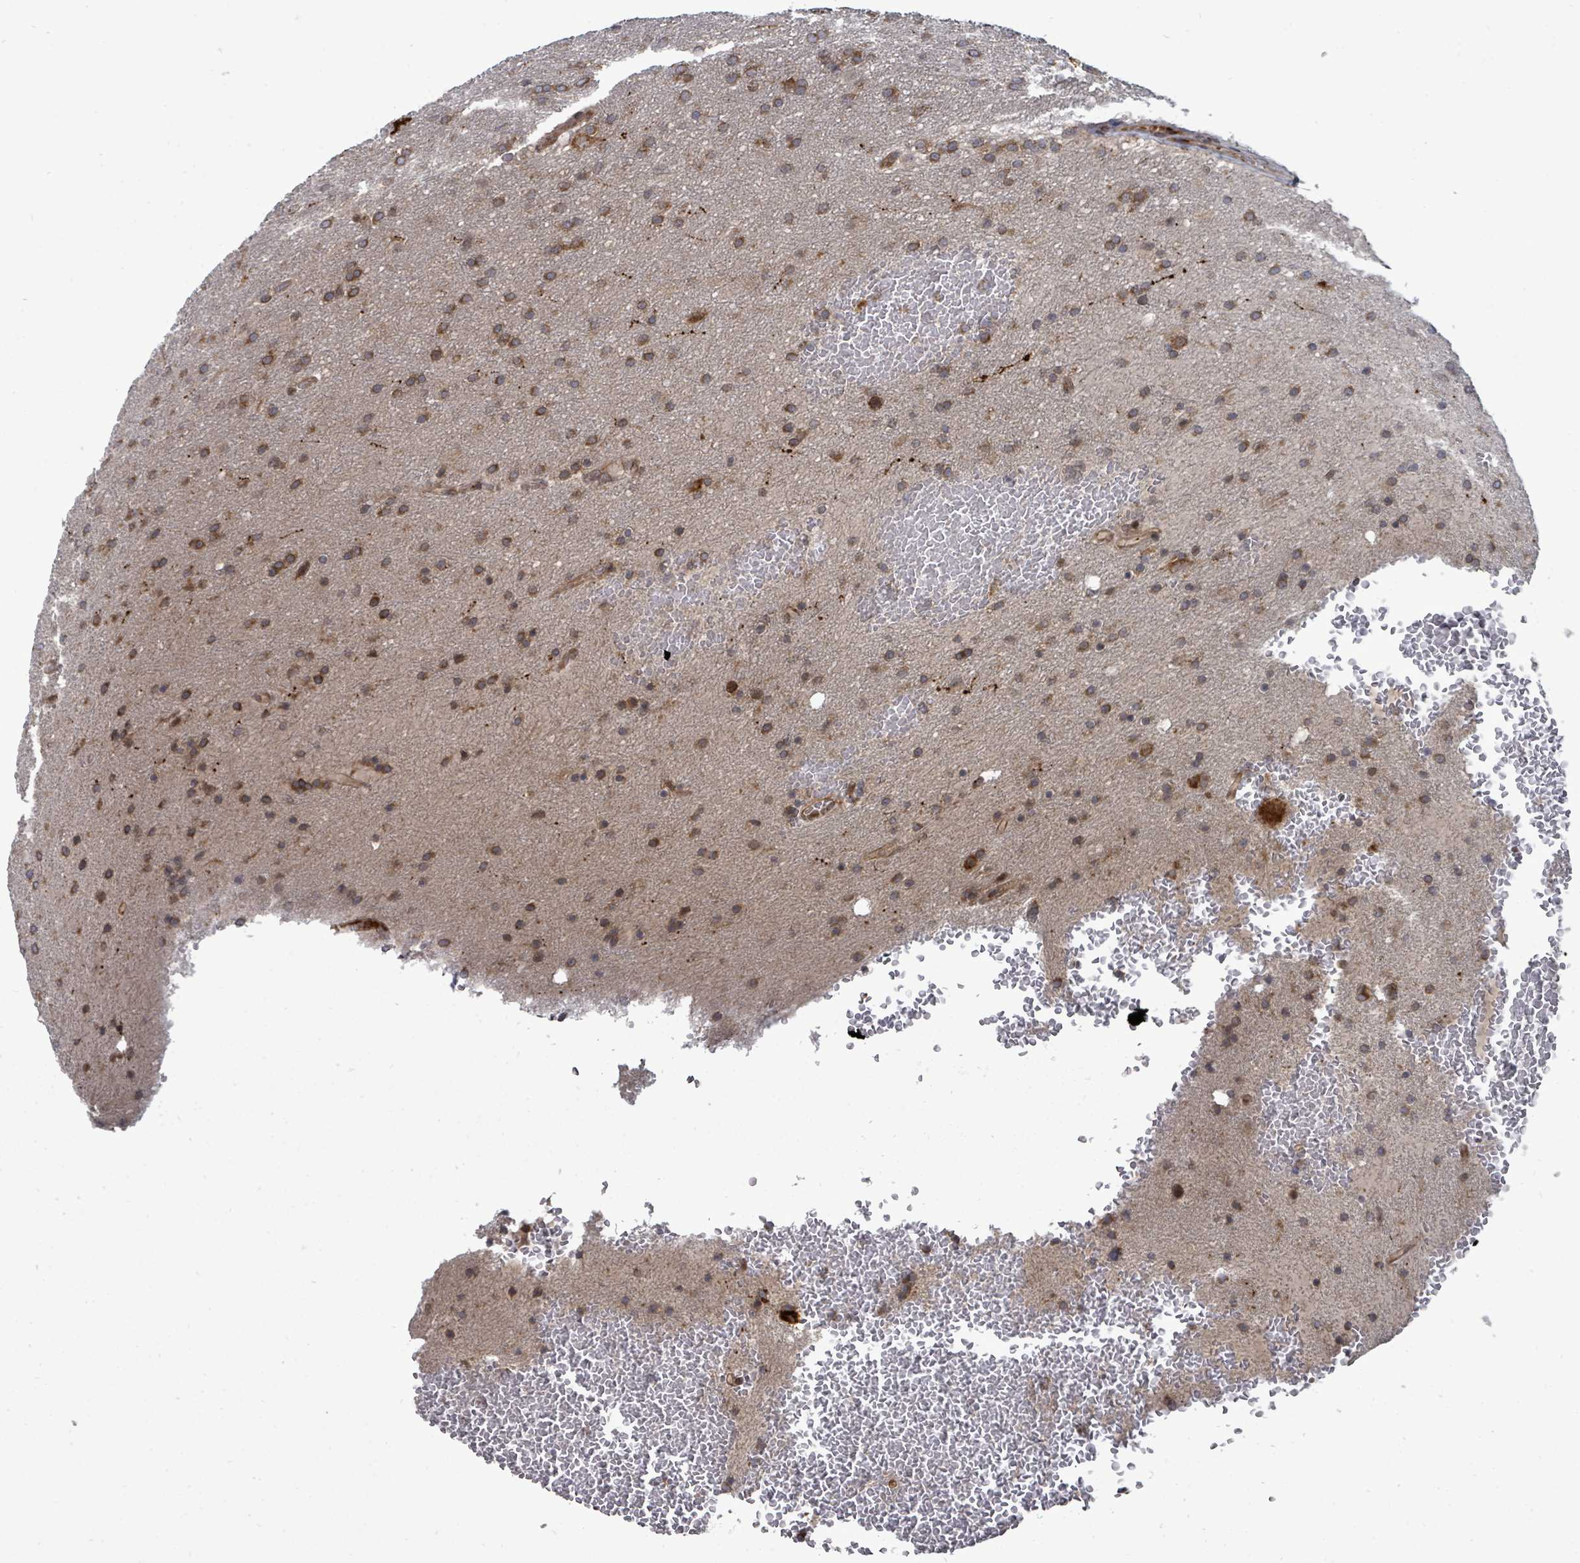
{"staining": {"intensity": "moderate", "quantity": ">75%", "location": "cytoplasmic/membranous"}, "tissue": "glioma", "cell_type": "Tumor cells", "image_type": "cancer", "snomed": [{"axis": "morphology", "description": "Glioma, malignant, High grade"}, {"axis": "topography", "description": "Cerebral cortex"}], "caption": "This histopathology image exhibits glioma stained with IHC to label a protein in brown. The cytoplasmic/membranous of tumor cells show moderate positivity for the protein. Nuclei are counter-stained blue.", "gene": "EIF3C", "patient": {"sex": "female", "age": 36}}